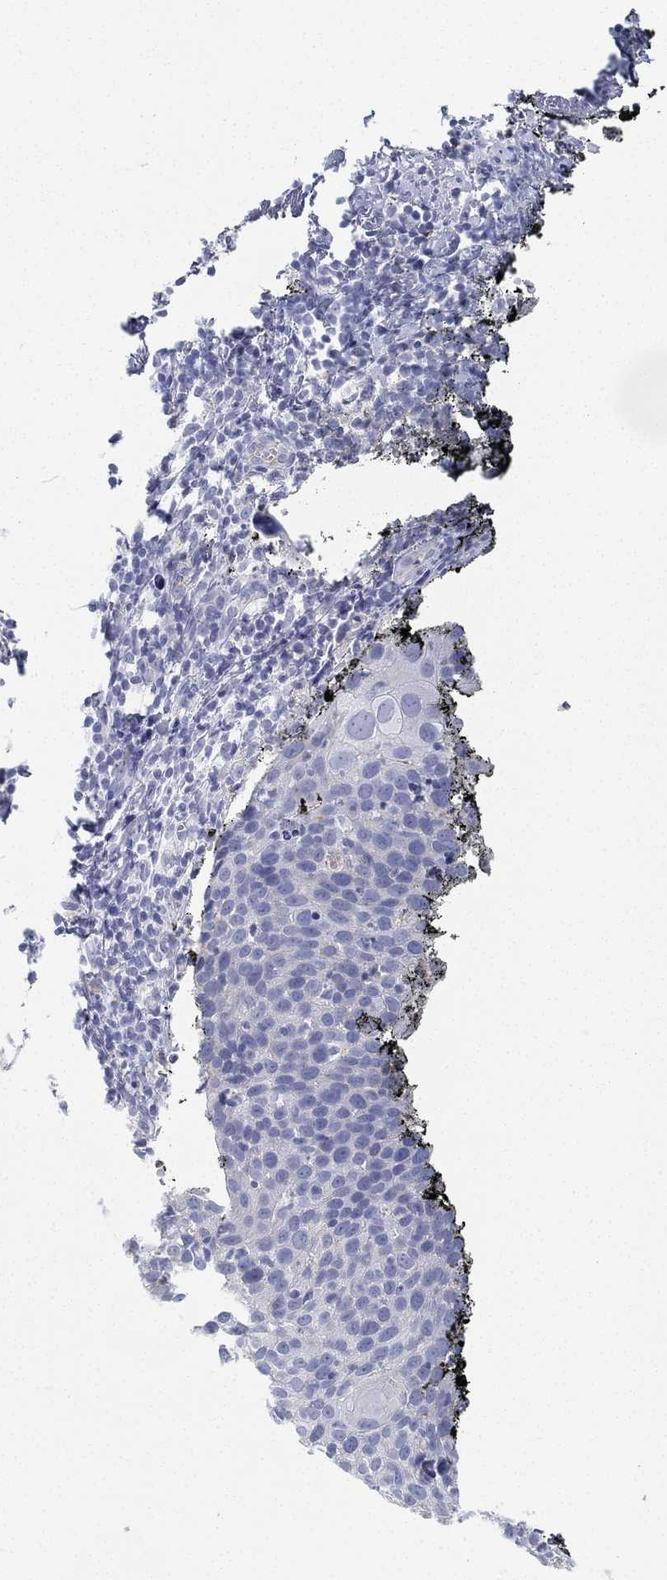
{"staining": {"intensity": "negative", "quantity": "none", "location": "none"}, "tissue": "cervical cancer", "cell_type": "Tumor cells", "image_type": "cancer", "snomed": [{"axis": "morphology", "description": "Squamous cell carcinoma, NOS"}, {"axis": "topography", "description": "Cervix"}], "caption": "This is an IHC histopathology image of cervical cancer. There is no expression in tumor cells.", "gene": "GPR61", "patient": {"sex": "female", "age": 54}}